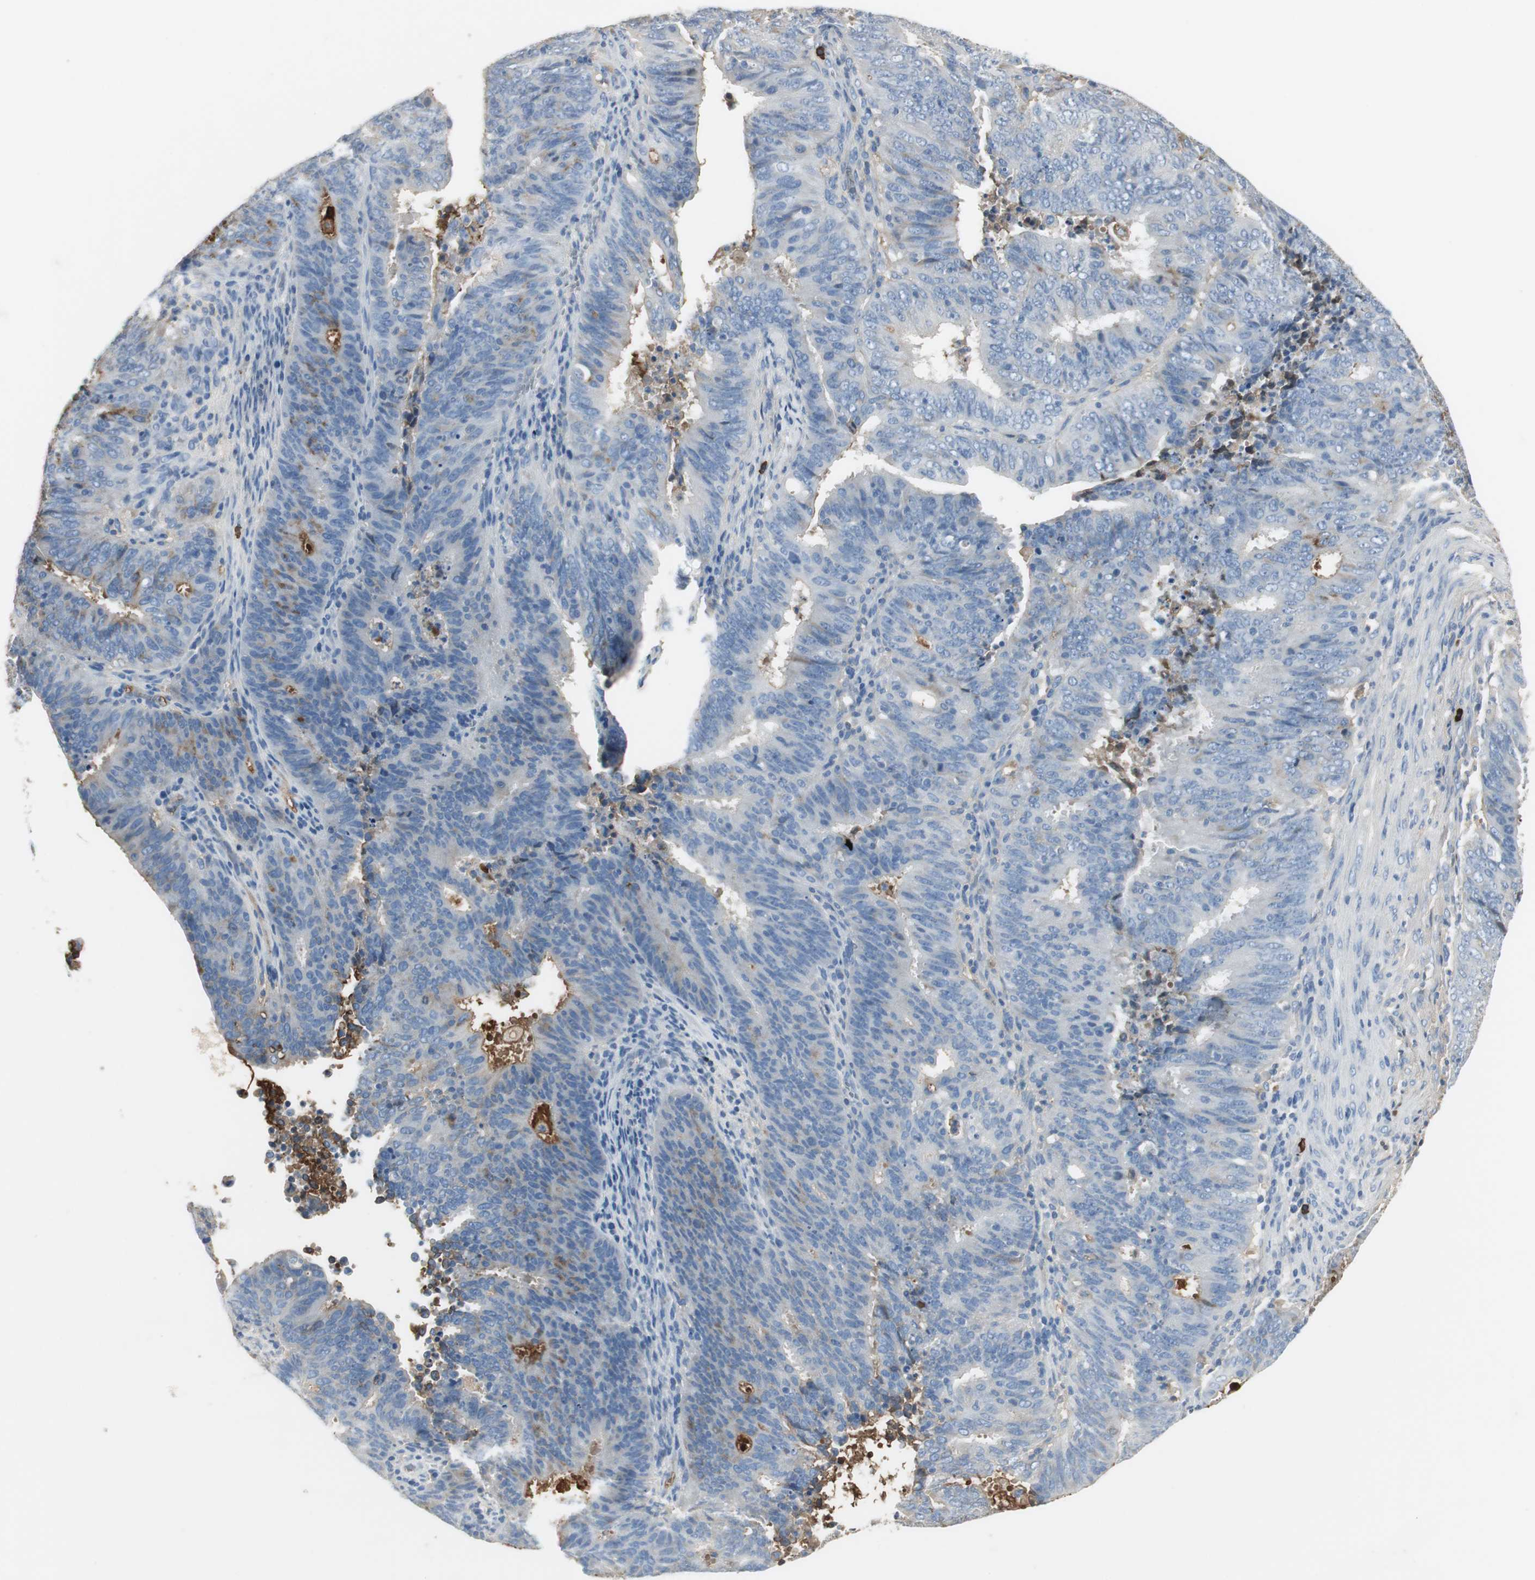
{"staining": {"intensity": "weak", "quantity": "<25%", "location": "cytoplasmic/membranous"}, "tissue": "cervical cancer", "cell_type": "Tumor cells", "image_type": "cancer", "snomed": [{"axis": "morphology", "description": "Adenocarcinoma, NOS"}, {"axis": "topography", "description": "Cervix"}], "caption": "A high-resolution micrograph shows IHC staining of cervical adenocarcinoma, which exhibits no significant expression in tumor cells. (DAB immunohistochemistry, high magnification).", "gene": "IGHA1", "patient": {"sex": "female", "age": 44}}